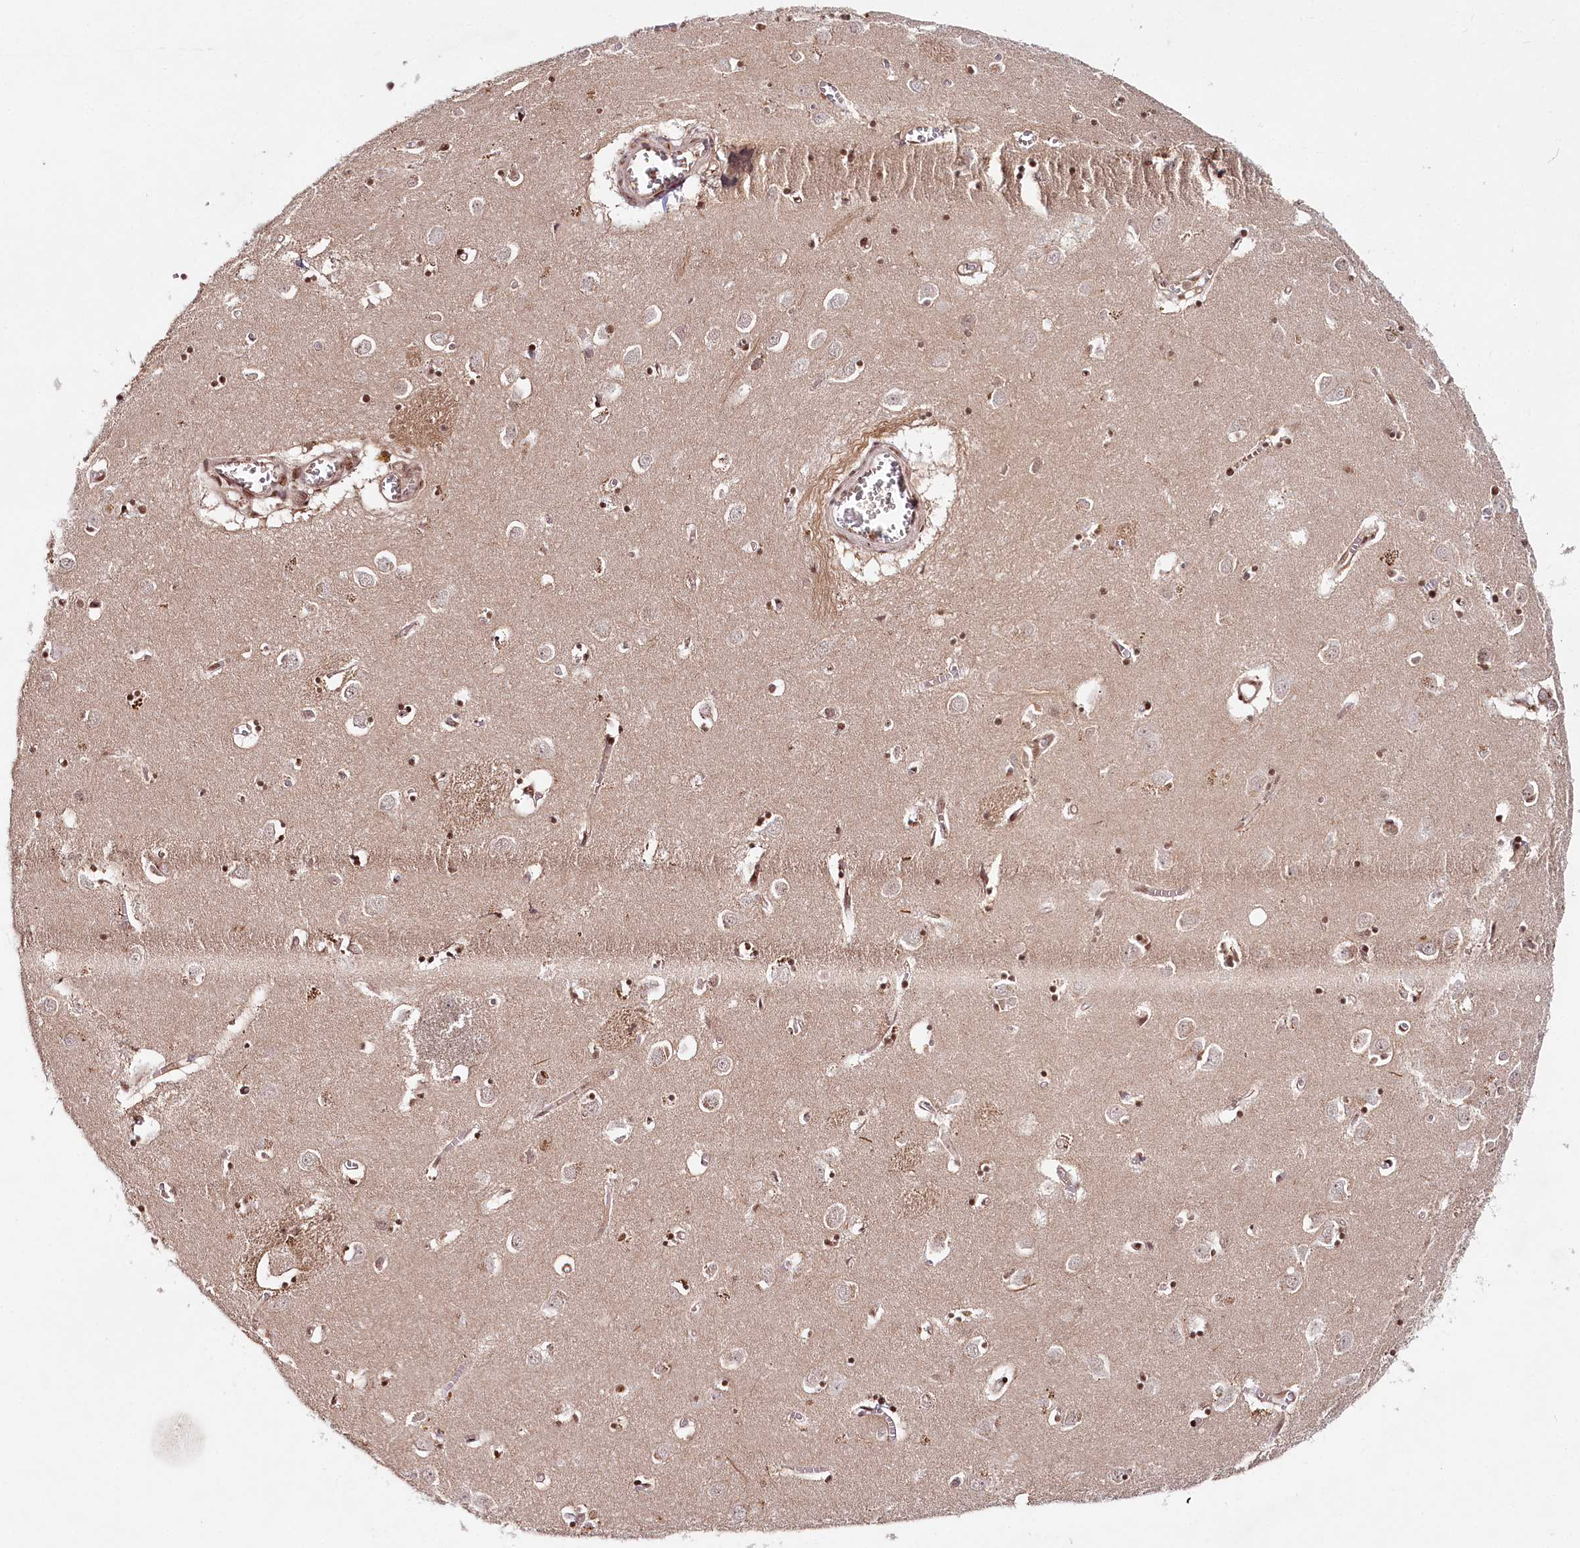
{"staining": {"intensity": "strong", "quantity": ">75%", "location": "nuclear"}, "tissue": "caudate", "cell_type": "Glial cells", "image_type": "normal", "snomed": [{"axis": "morphology", "description": "Normal tissue, NOS"}, {"axis": "topography", "description": "Lateral ventricle wall"}], "caption": "Normal caudate was stained to show a protein in brown. There is high levels of strong nuclear expression in approximately >75% of glial cells. The protein is shown in brown color, while the nuclei are stained blue.", "gene": "CCDC65", "patient": {"sex": "male", "age": 70}}